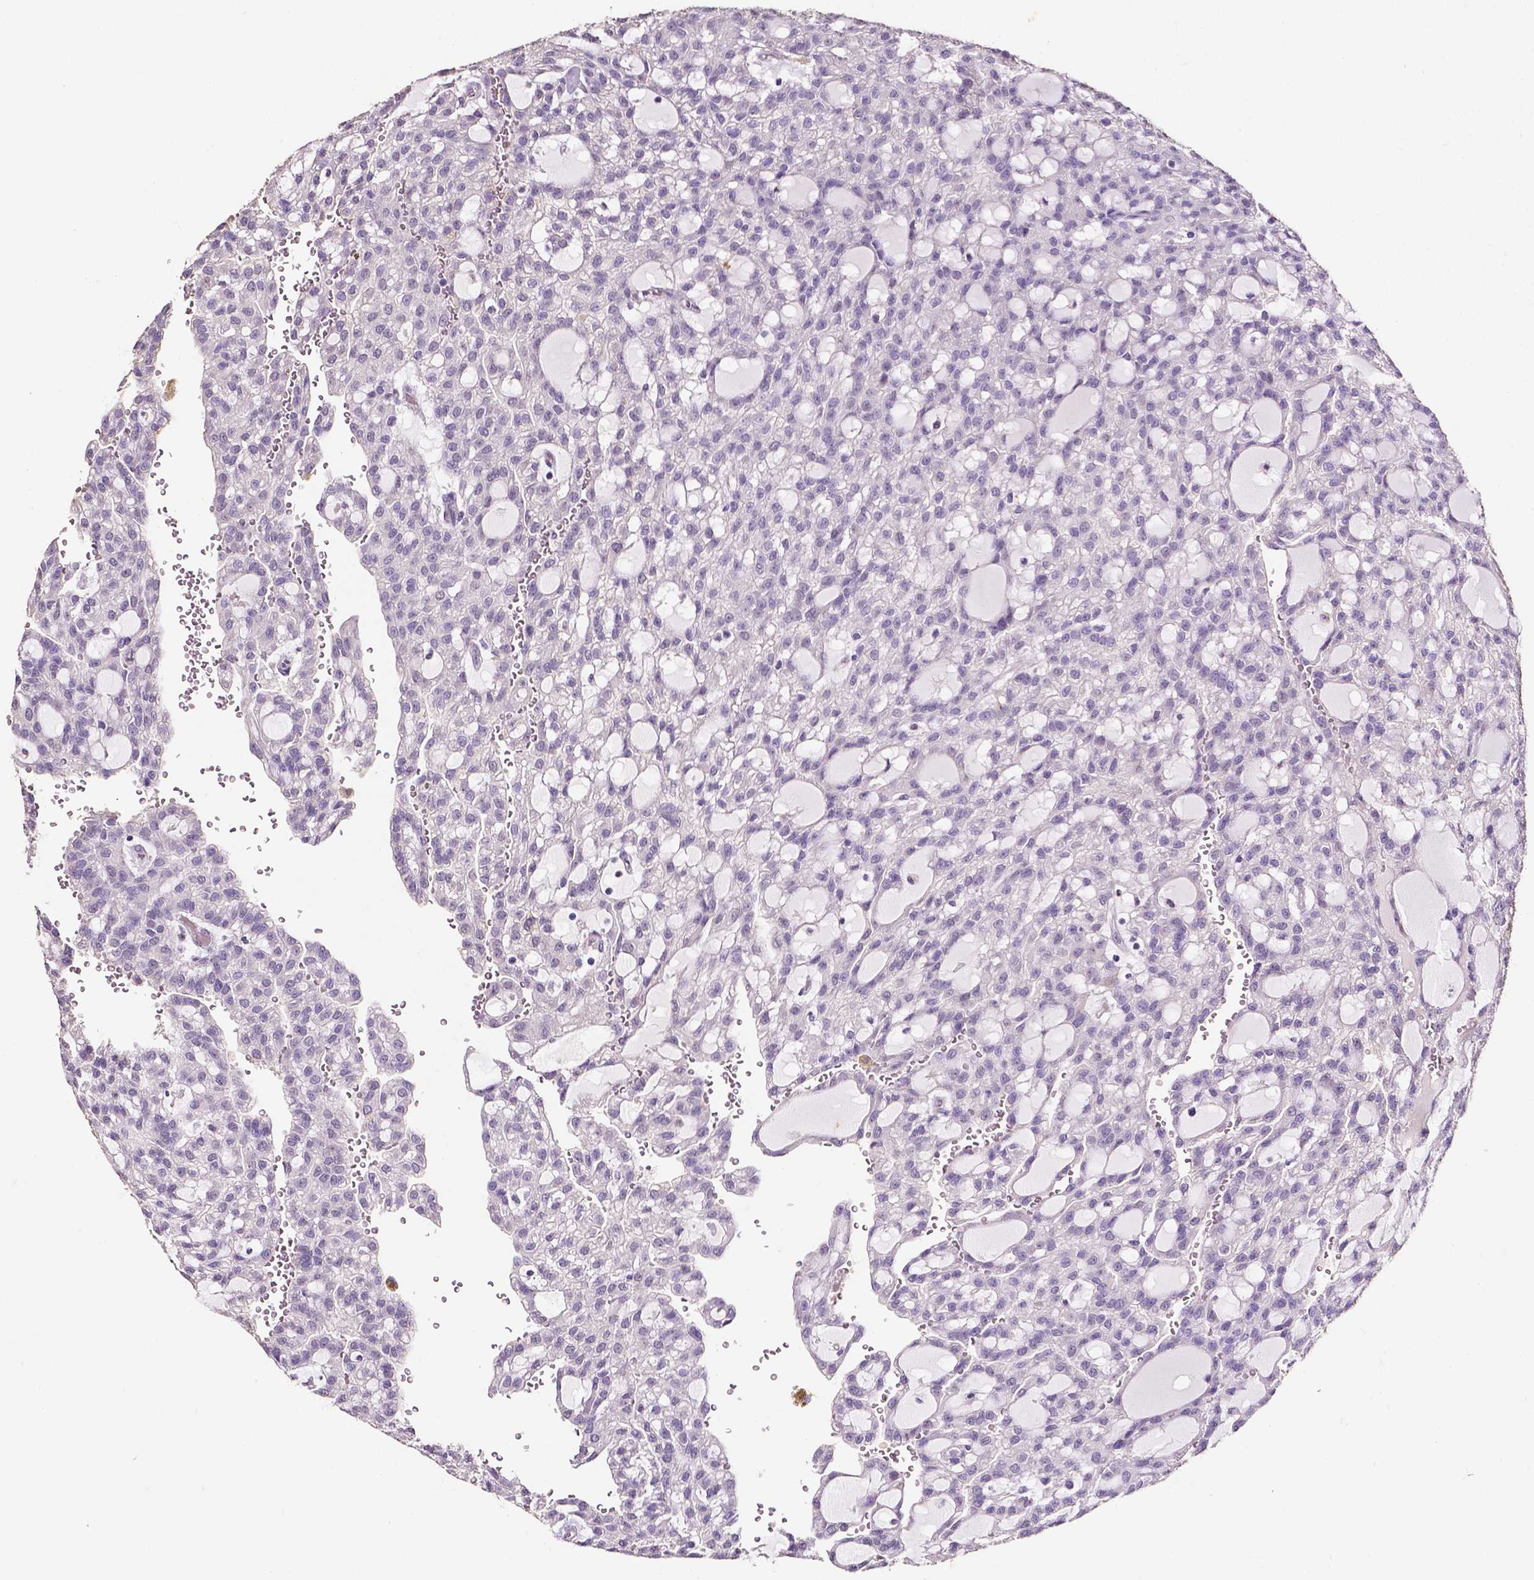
{"staining": {"intensity": "negative", "quantity": "none", "location": "none"}, "tissue": "renal cancer", "cell_type": "Tumor cells", "image_type": "cancer", "snomed": [{"axis": "morphology", "description": "Adenocarcinoma, NOS"}, {"axis": "topography", "description": "Kidney"}], "caption": "The micrograph demonstrates no significant positivity in tumor cells of renal cancer. (DAB (3,3'-diaminobenzidine) immunohistochemistry, high magnification).", "gene": "PSAT1", "patient": {"sex": "male", "age": 63}}